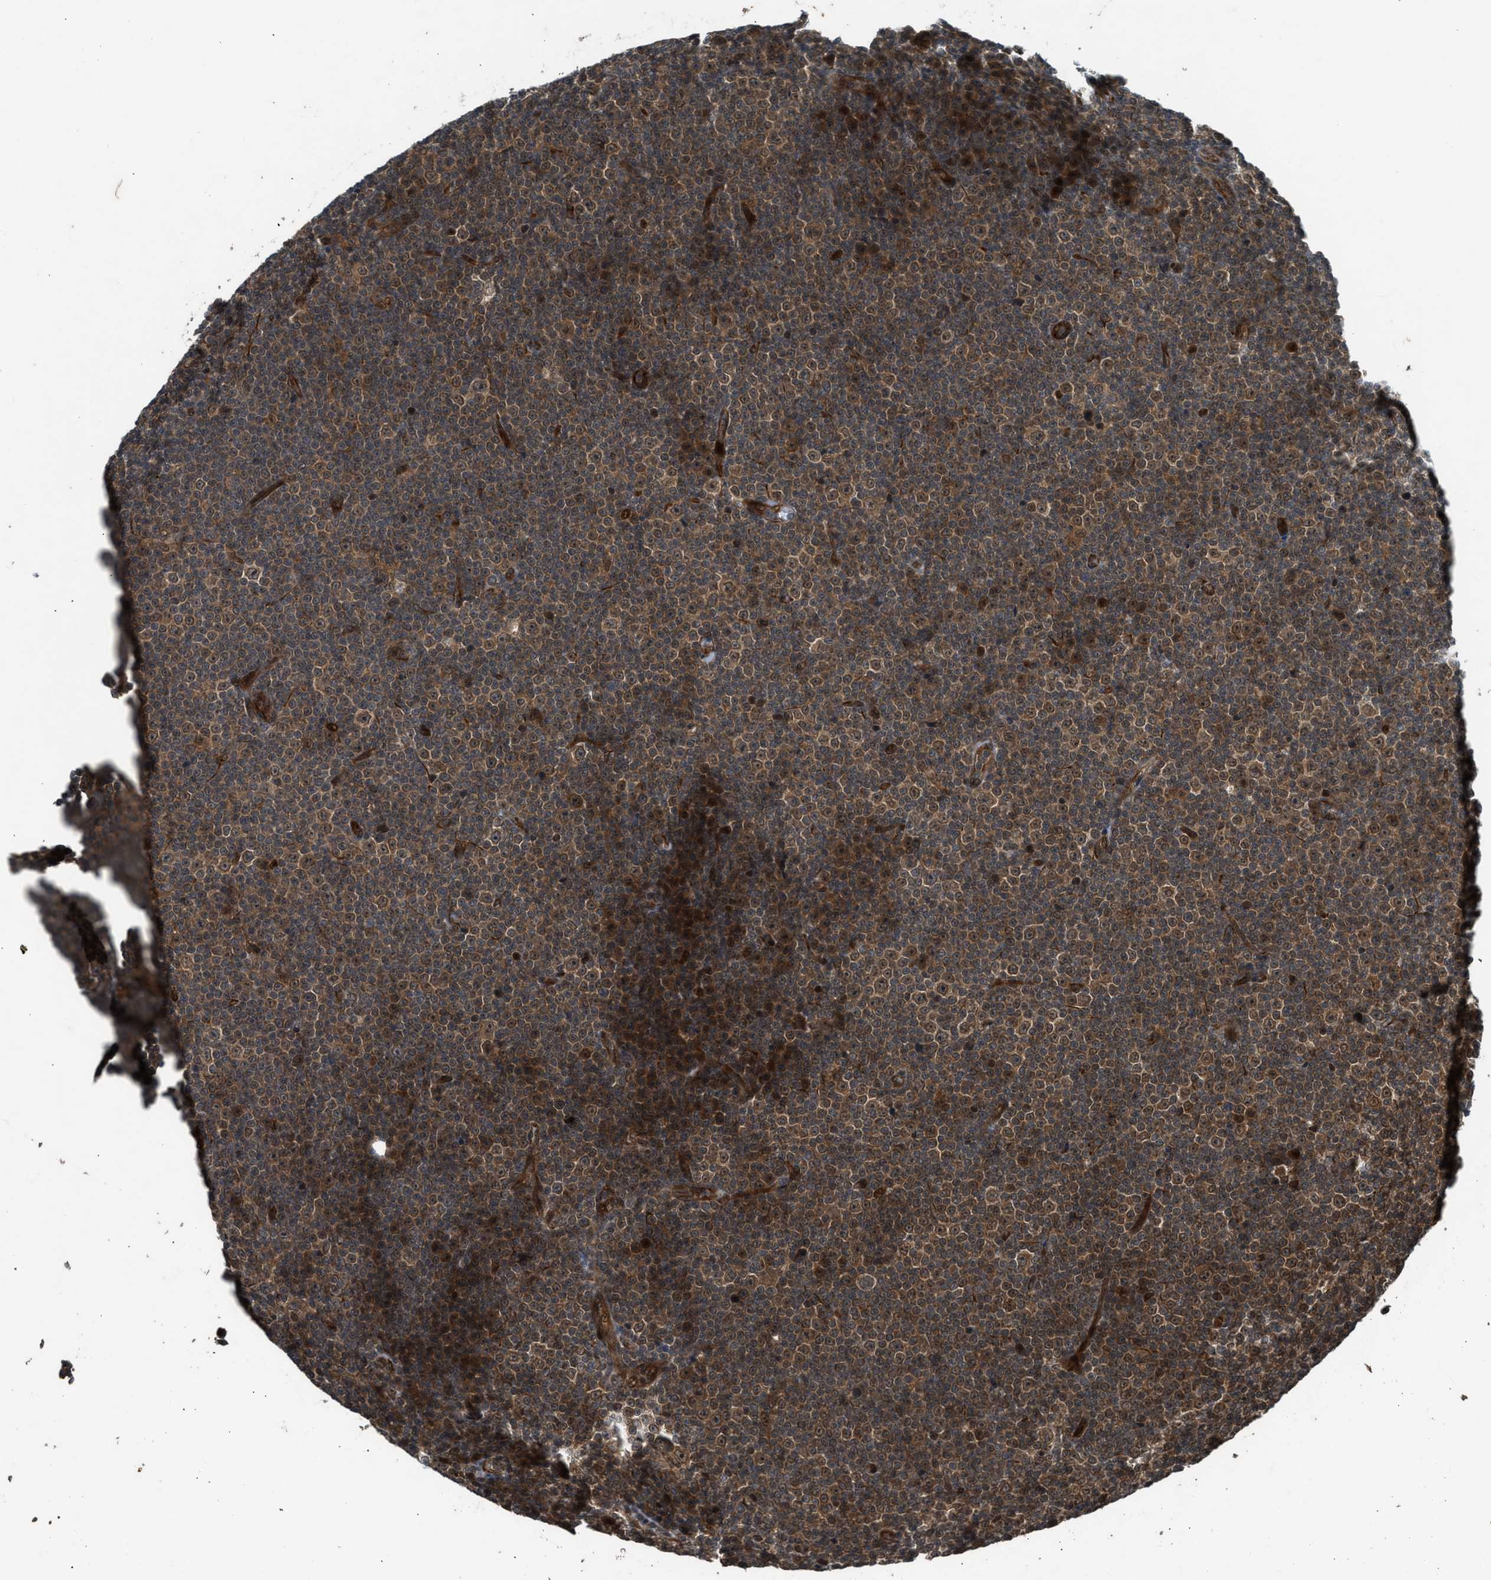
{"staining": {"intensity": "moderate", "quantity": ">75%", "location": "cytoplasmic/membranous,nuclear"}, "tissue": "lymphoma", "cell_type": "Tumor cells", "image_type": "cancer", "snomed": [{"axis": "morphology", "description": "Malignant lymphoma, non-Hodgkin's type, Low grade"}, {"axis": "topography", "description": "Lymph node"}], "caption": "Protein analysis of low-grade malignant lymphoma, non-Hodgkin's type tissue shows moderate cytoplasmic/membranous and nuclear staining in about >75% of tumor cells.", "gene": "TXNL1", "patient": {"sex": "female", "age": 67}}